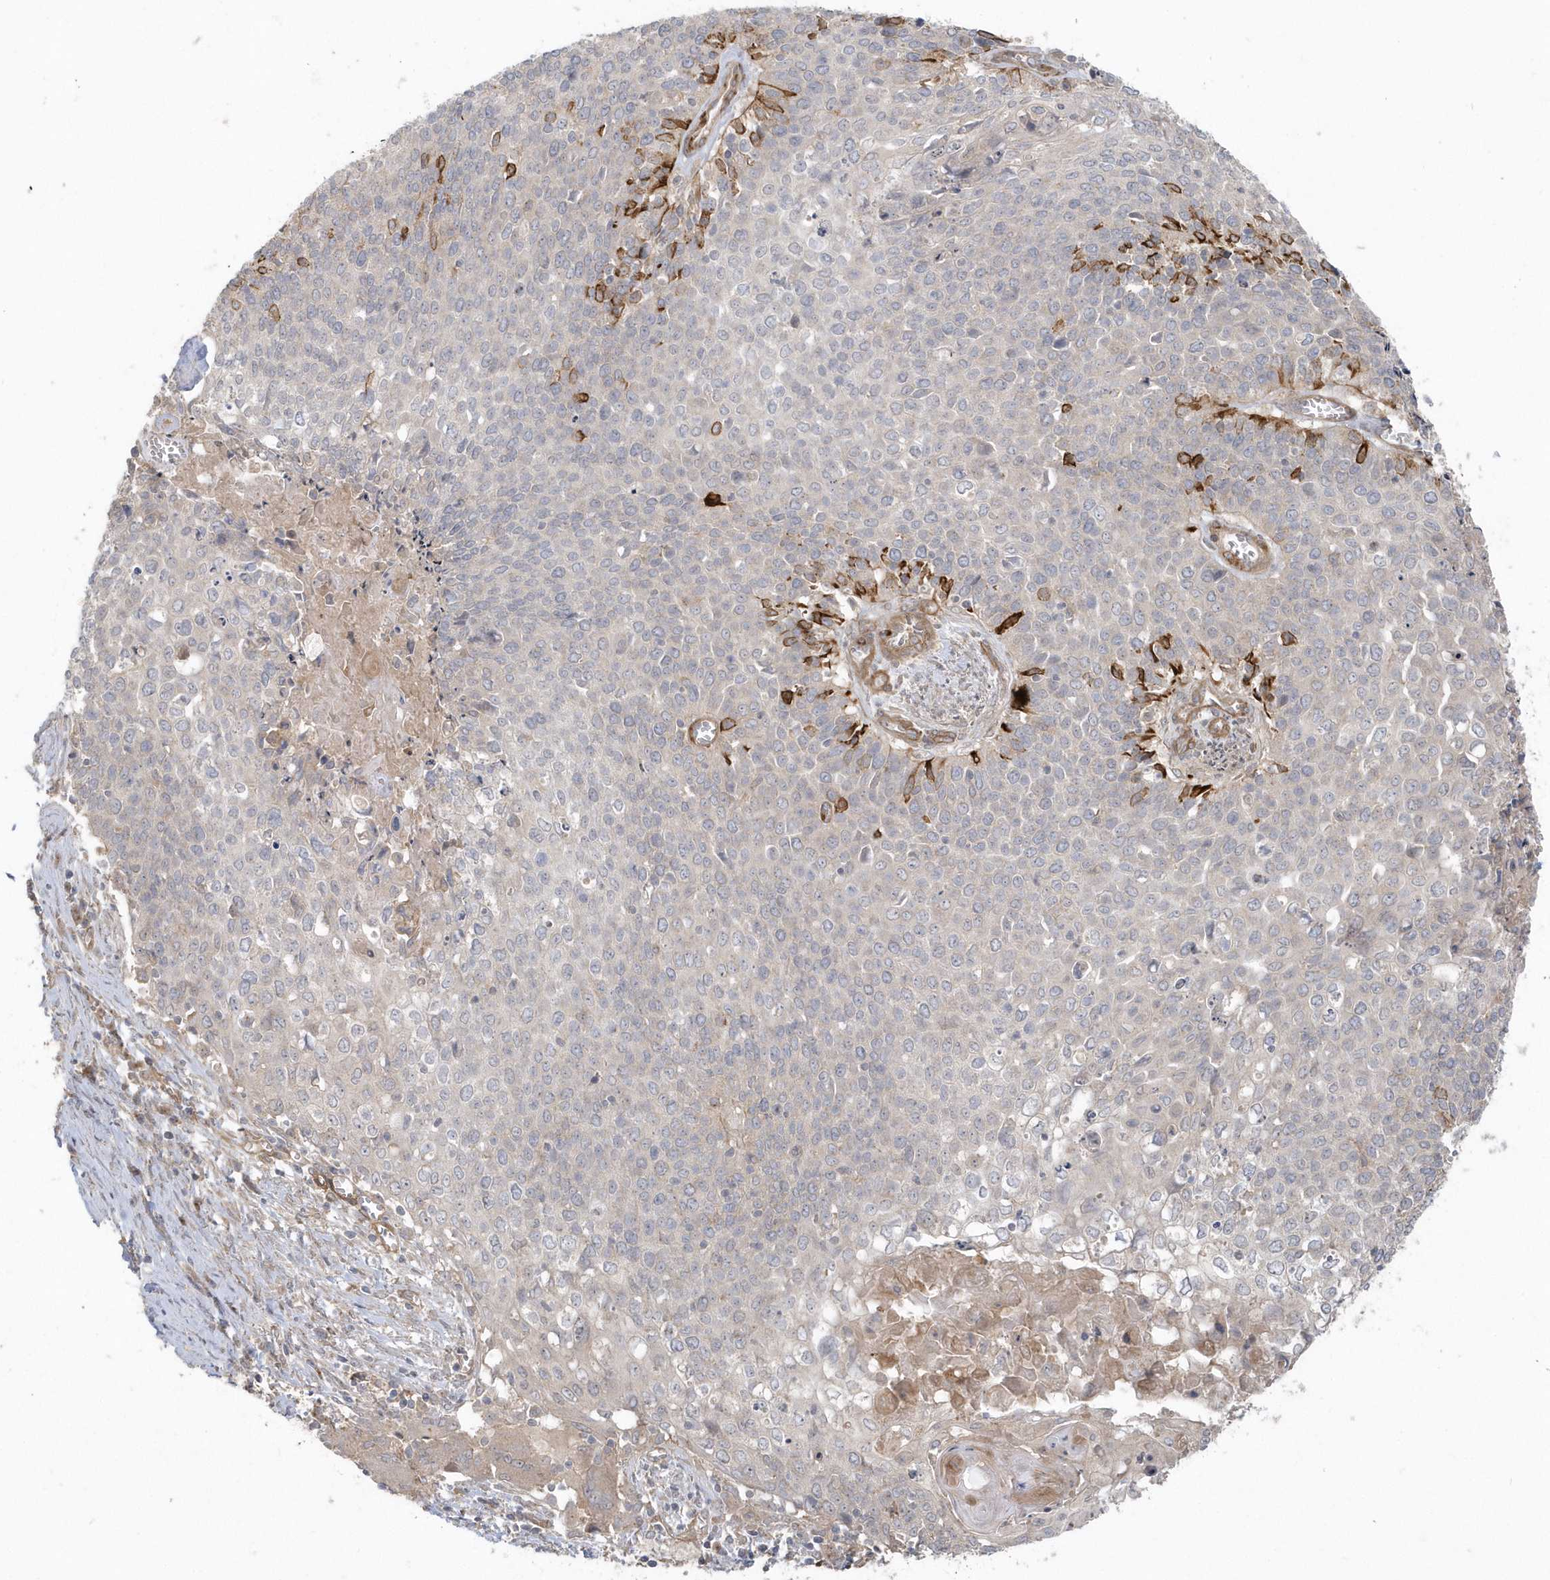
{"staining": {"intensity": "moderate", "quantity": "<25%", "location": "cytoplasmic/membranous"}, "tissue": "cervical cancer", "cell_type": "Tumor cells", "image_type": "cancer", "snomed": [{"axis": "morphology", "description": "Squamous cell carcinoma, NOS"}, {"axis": "topography", "description": "Cervix"}], "caption": "Cervical cancer (squamous cell carcinoma) stained with a protein marker demonstrates moderate staining in tumor cells.", "gene": "ACTR1A", "patient": {"sex": "female", "age": 39}}